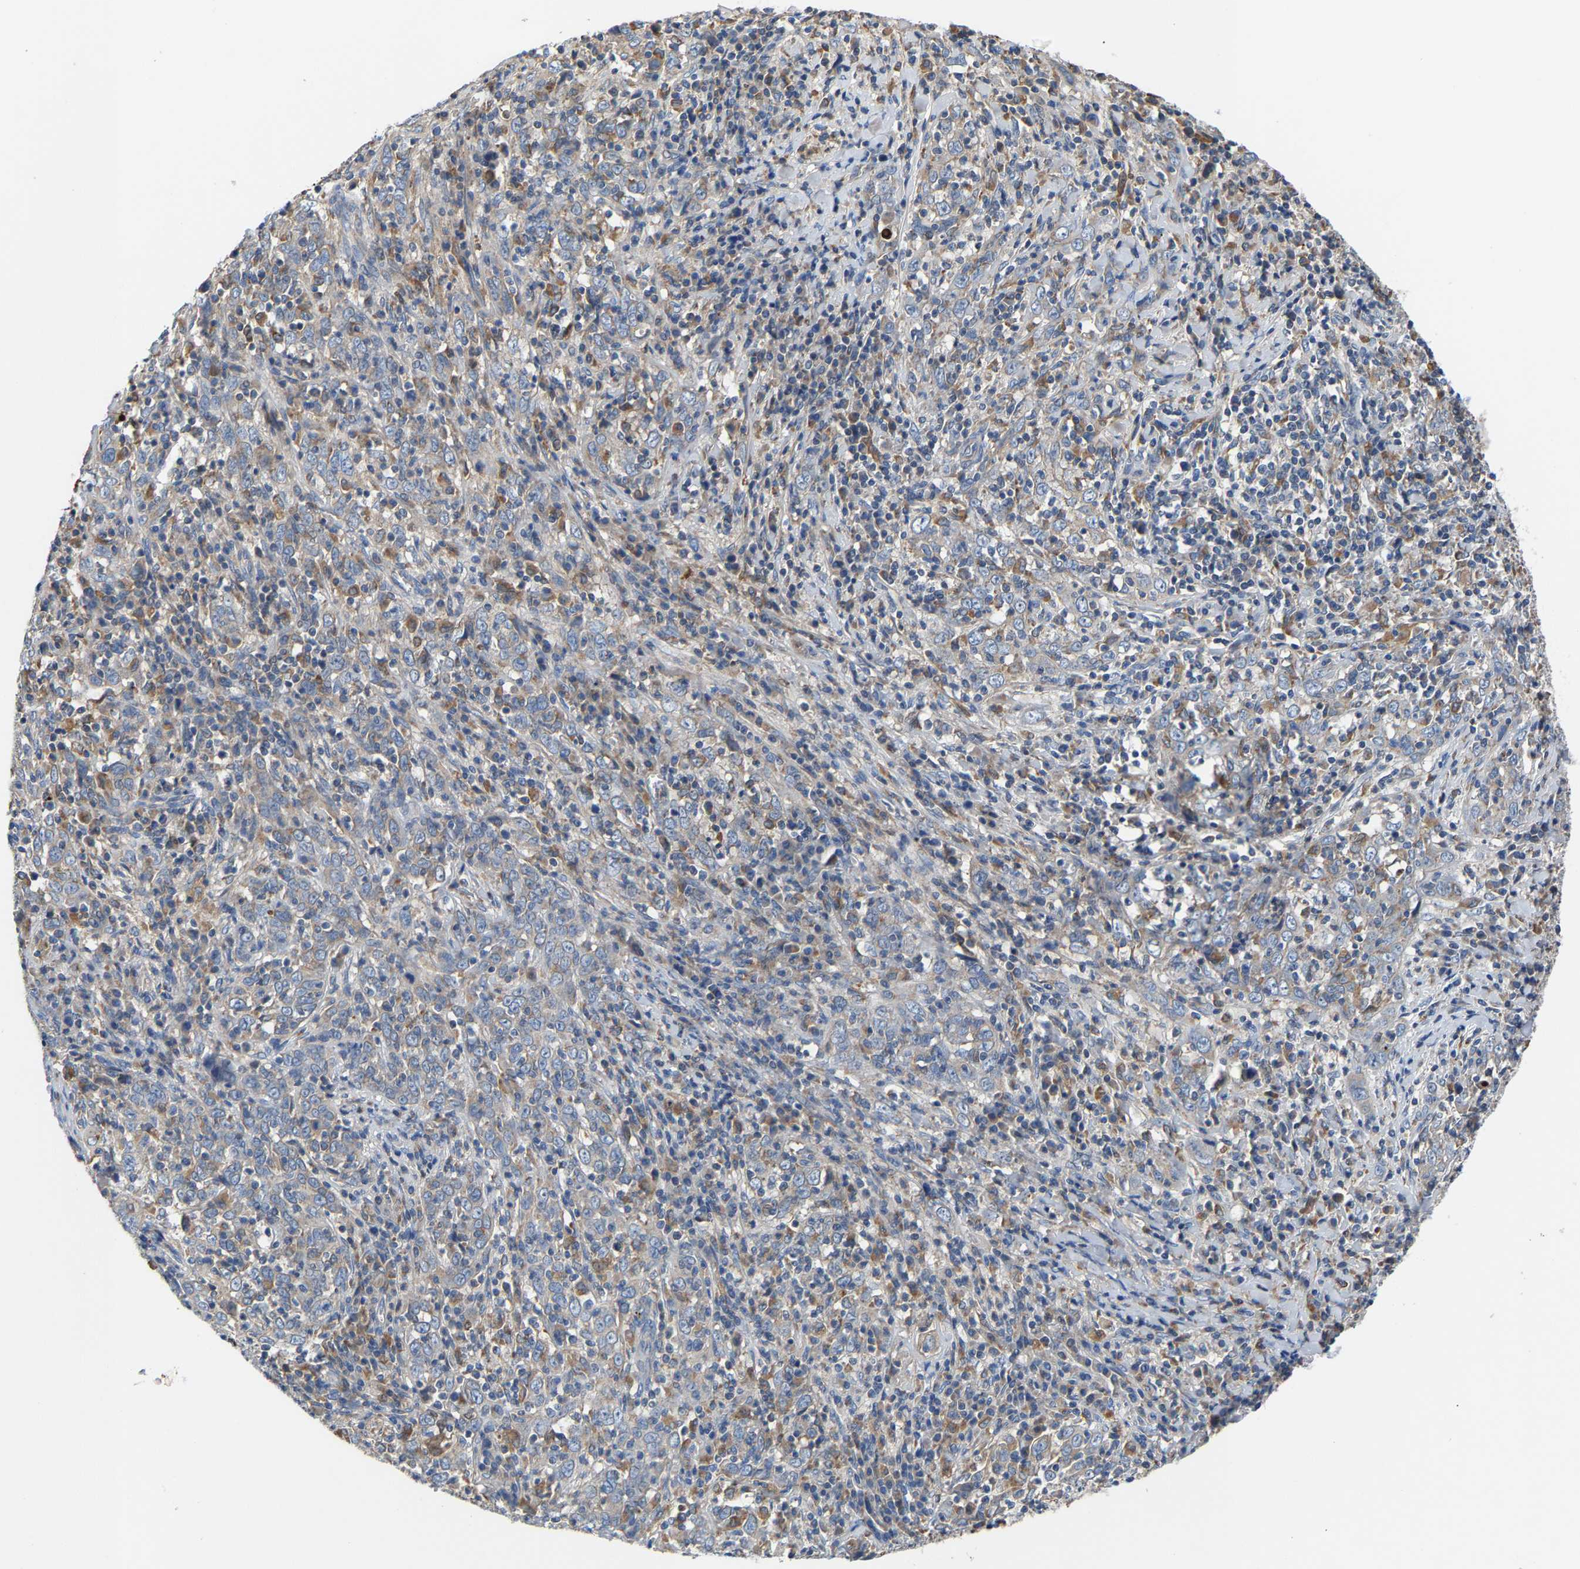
{"staining": {"intensity": "weak", "quantity": "<25%", "location": "cytoplasmic/membranous"}, "tissue": "cervical cancer", "cell_type": "Tumor cells", "image_type": "cancer", "snomed": [{"axis": "morphology", "description": "Squamous cell carcinoma, NOS"}, {"axis": "topography", "description": "Cervix"}], "caption": "IHC image of cervical cancer (squamous cell carcinoma) stained for a protein (brown), which exhibits no staining in tumor cells. The staining is performed using DAB (3,3'-diaminobenzidine) brown chromogen with nuclei counter-stained in using hematoxylin.", "gene": "CCDC171", "patient": {"sex": "female", "age": 46}}